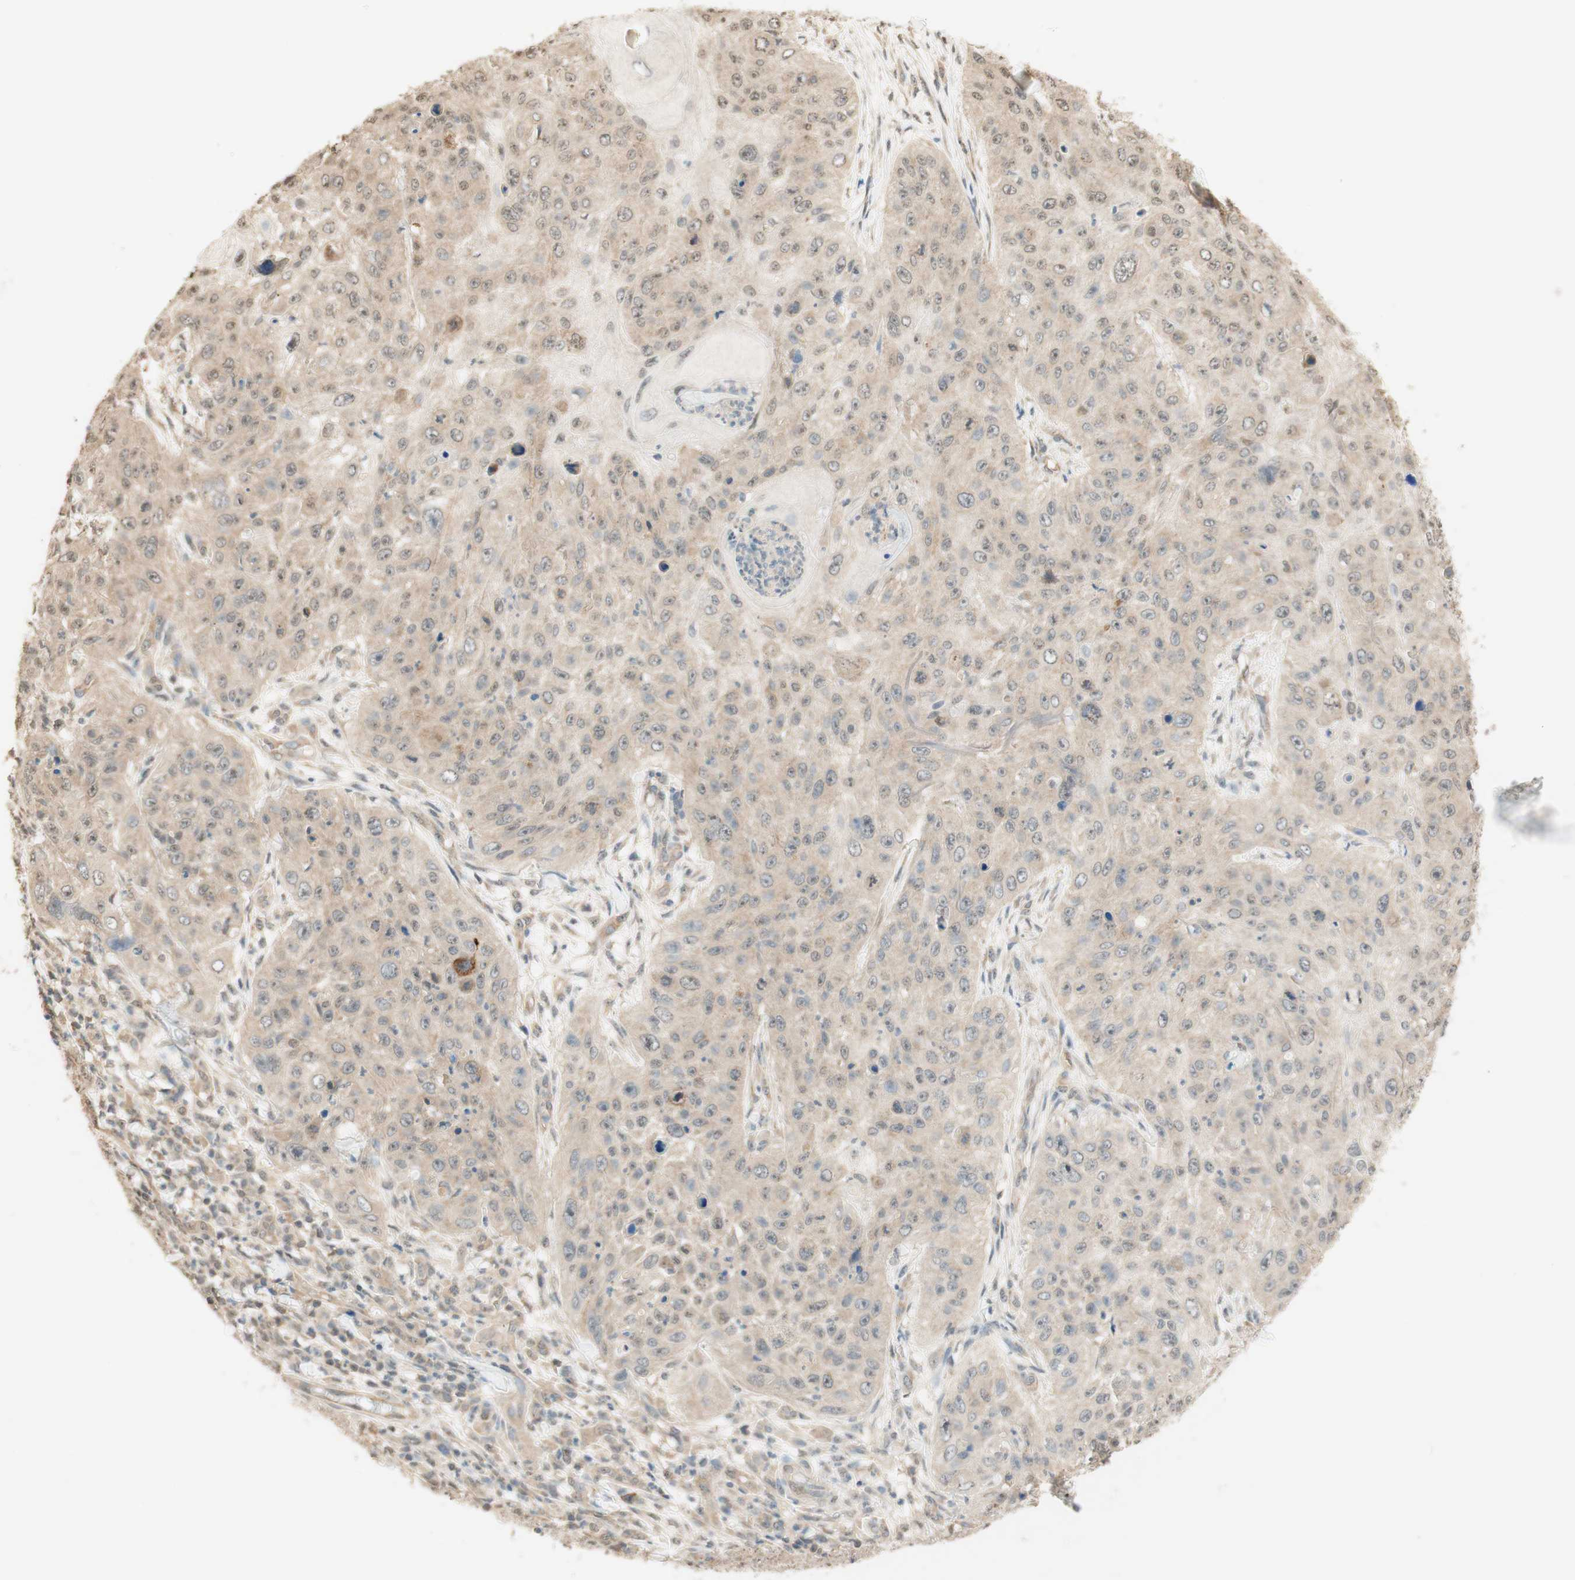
{"staining": {"intensity": "weak", "quantity": ">75%", "location": "cytoplasmic/membranous"}, "tissue": "skin cancer", "cell_type": "Tumor cells", "image_type": "cancer", "snomed": [{"axis": "morphology", "description": "Squamous cell carcinoma, NOS"}, {"axis": "topography", "description": "Skin"}], "caption": "Protein analysis of squamous cell carcinoma (skin) tissue shows weak cytoplasmic/membranous staining in about >75% of tumor cells.", "gene": "SPINT2", "patient": {"sex": "female", "age": 80}}